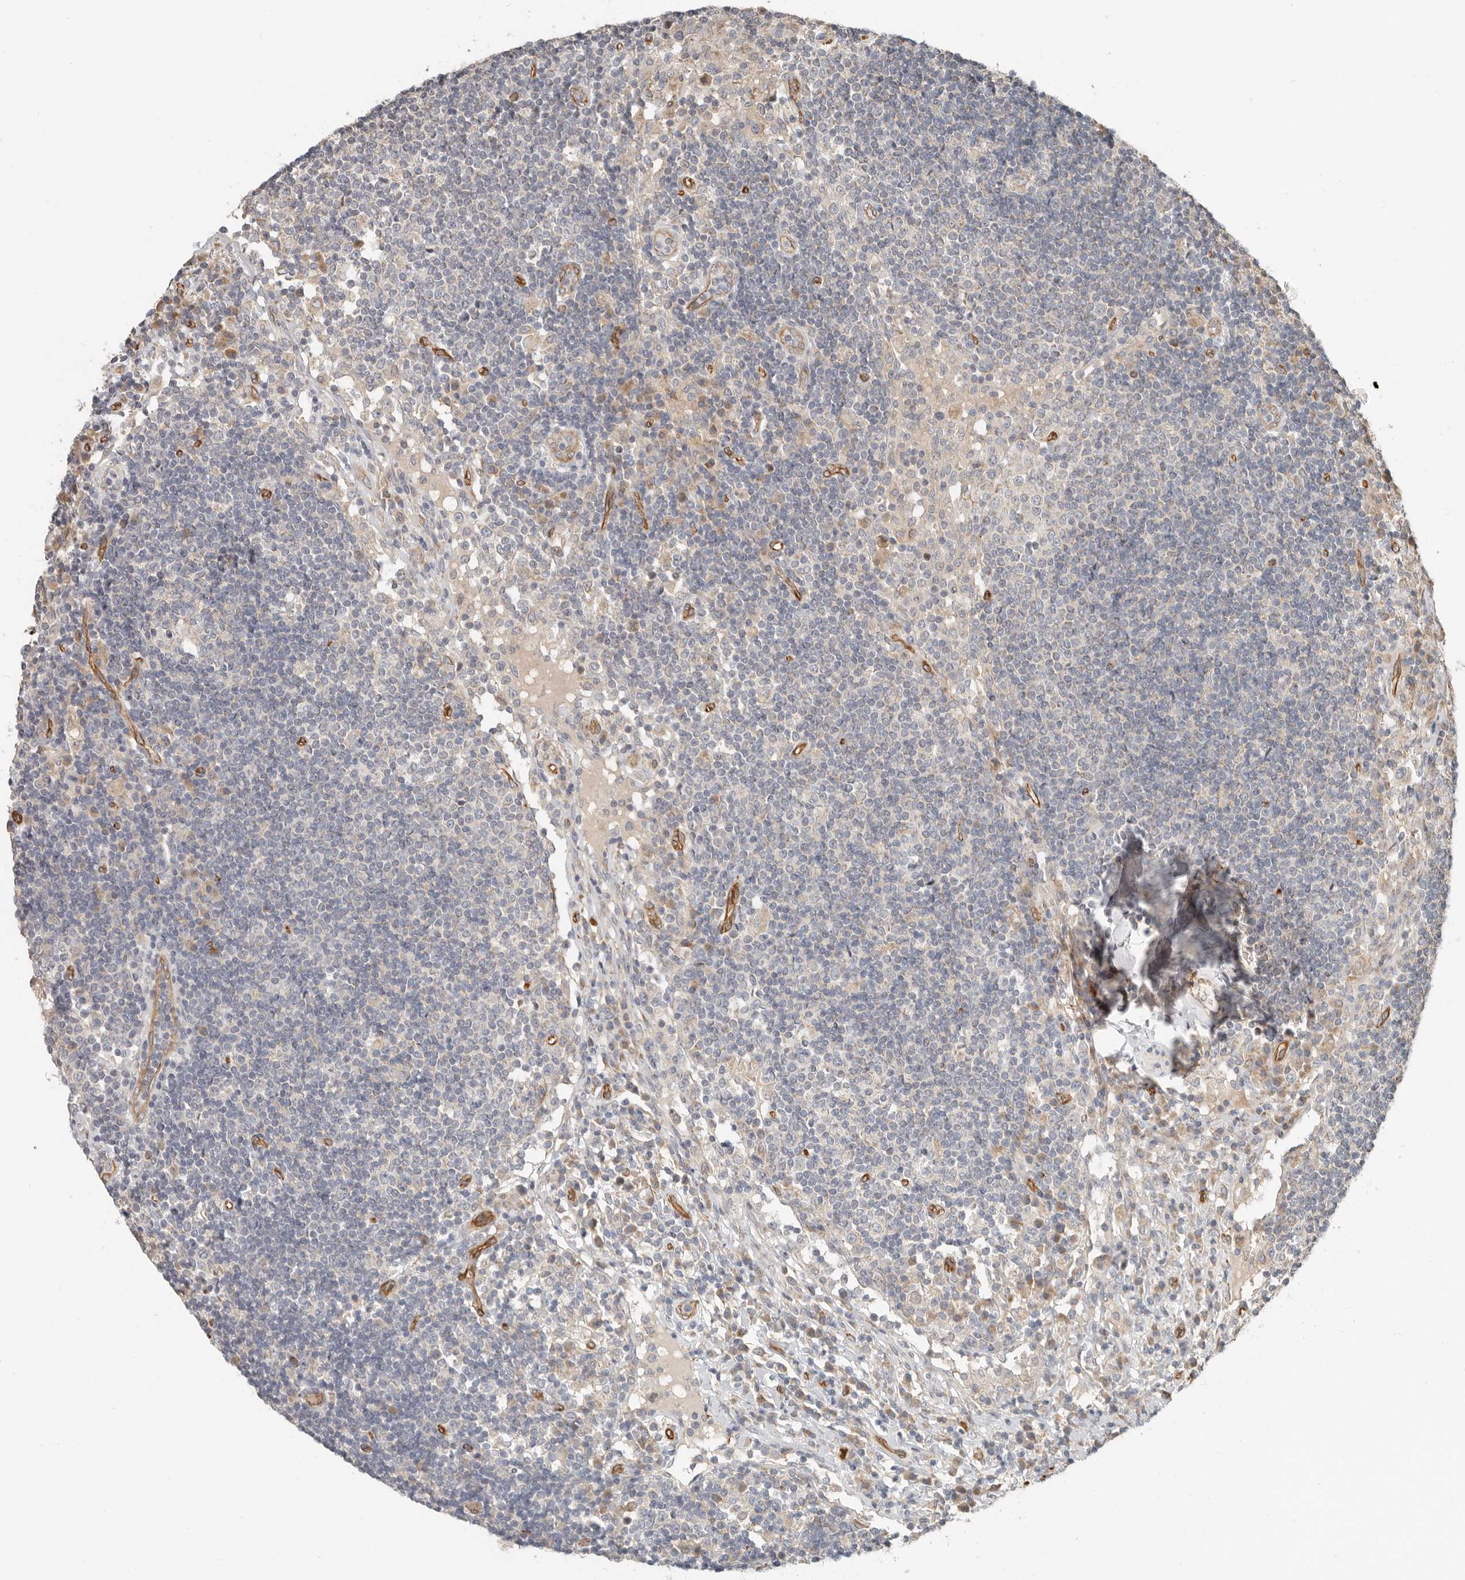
{"staining": {"intensity": "negative", "quantity": "none", "location": "none"}, "tissue": "lymph node", "cell_type": "Germinal center cells", "image_type": "normal", "snomed": [{"axis": "morphology", "description": "Normal tissue, NOS"}, {"axis": "topography", "description": "Lymph node"}], "caption": "An immunohistochemistry (IHC) photomicrograph of benign lymph node is shown. There is no staining in germinal center cells of lymph node. The staining is performed using DAB brown chromogen with nuclei counter-stained in using hematoxylin.", "gene": "SPRING1", "patient": {"sex": "female", "age": 53}}